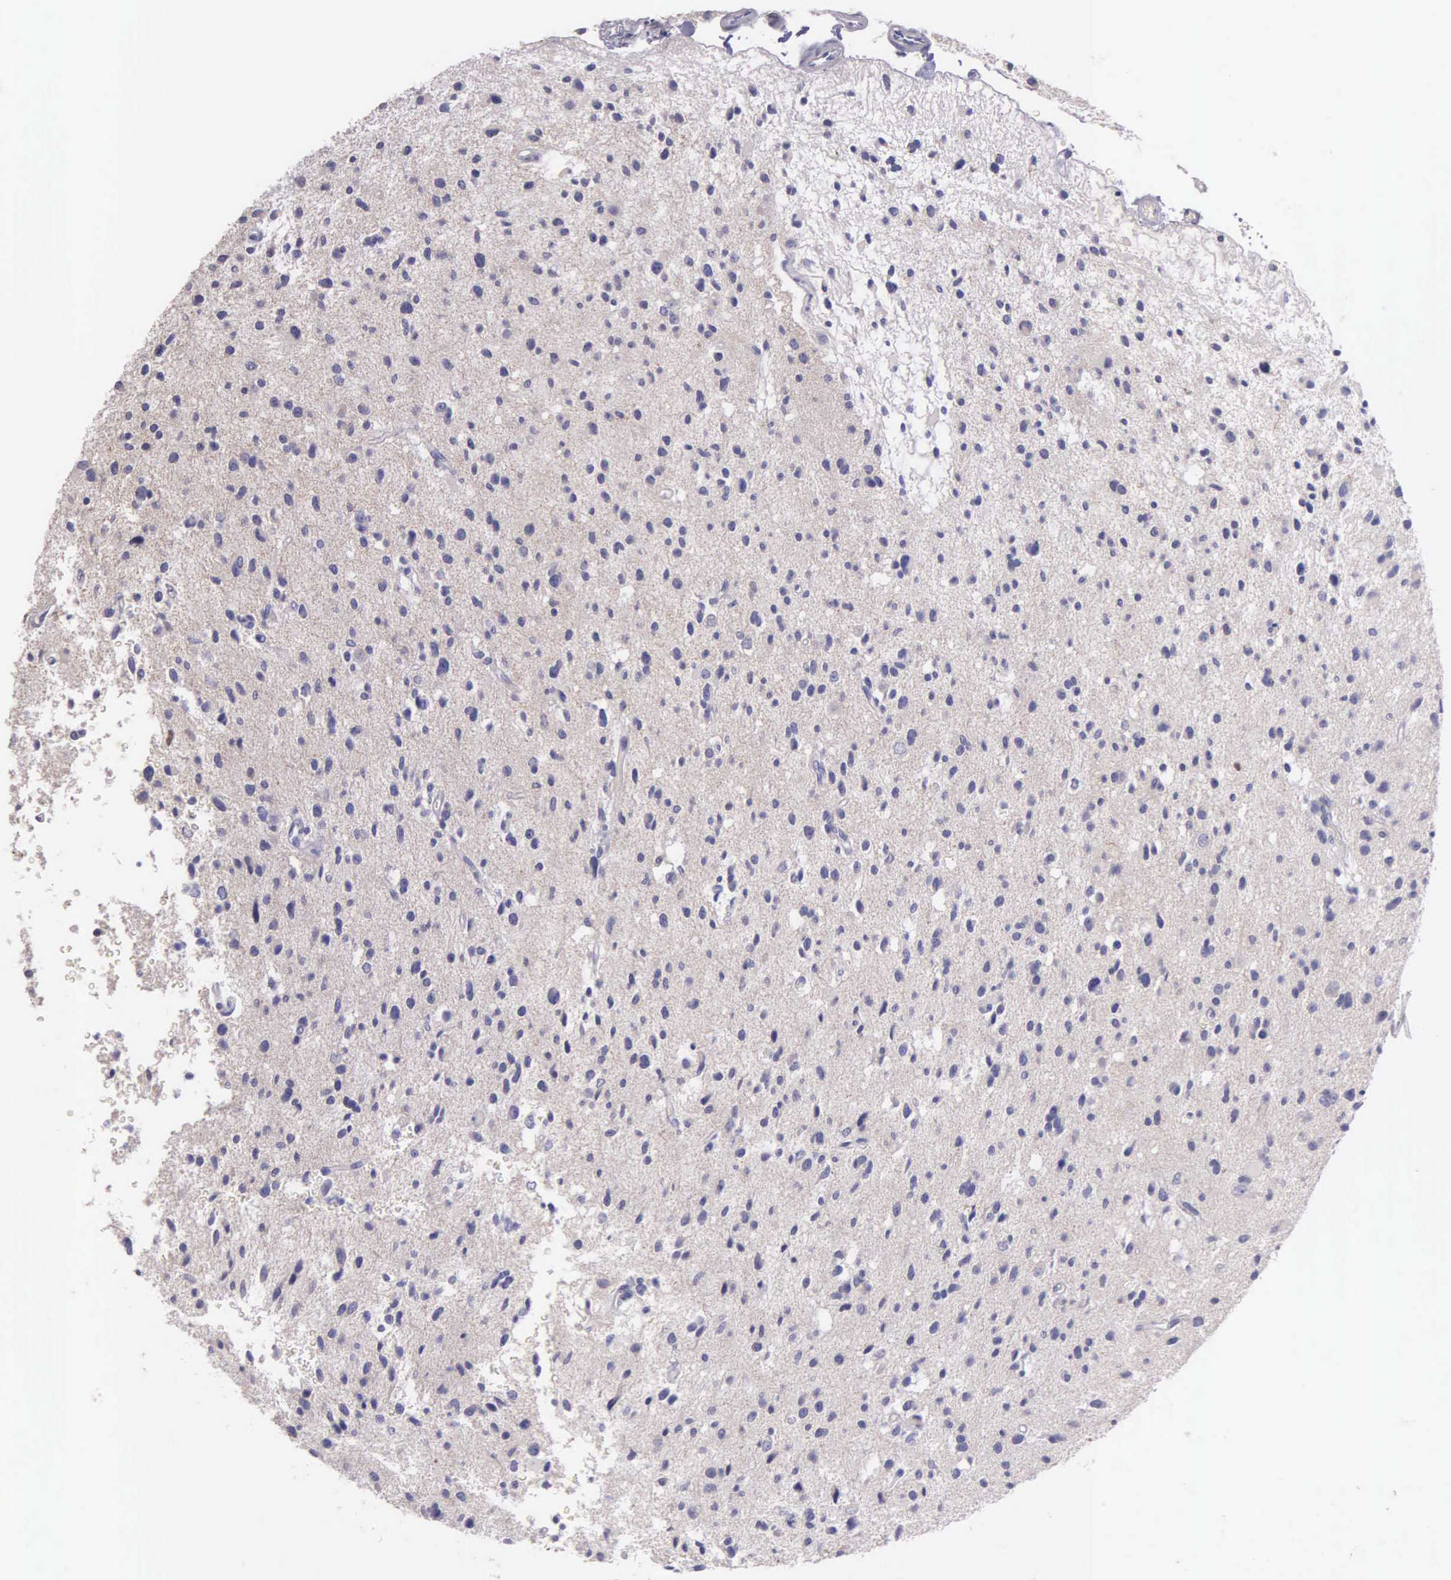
{"staining": {"intensity": "moderate", "quantity": "<25%", "location": "nuclear"}, "tissue": "glioma", "cell_type": "Tumor cells", "image_type": "cancer", "snomed": [{"axis": "morphology", "description": "Glioma, malignant, Low grade"}, {"axis": "topography", "description": "Brain"}], "caption": "High-magnification brightfield microscopy of glioma stained with DAB (brown) and counterstained with hematoxylin (blue). tumor cells exhibit moderate nuclear positivity is identified in approximately<25% of cells.", "gene": "MCM5", "patient": {"sex": "female", "age": 46}}